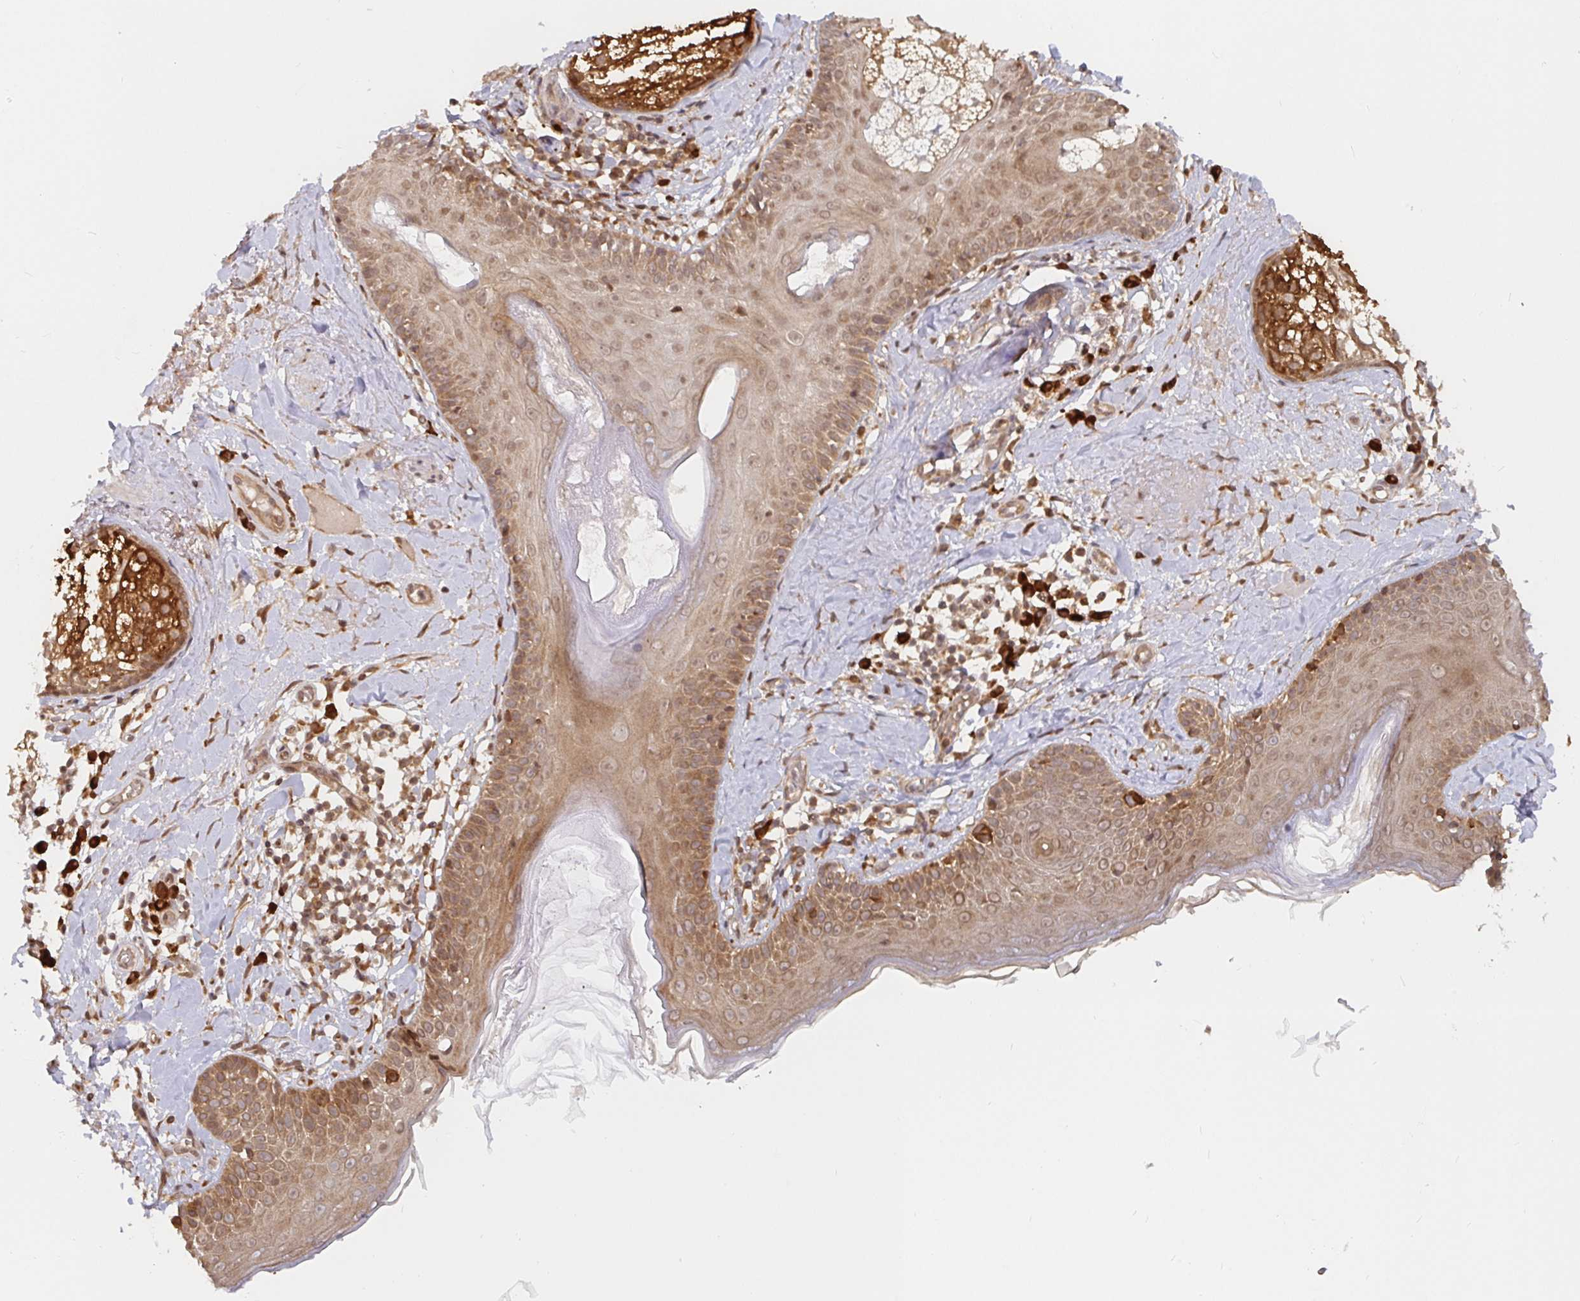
{"staining": {"intensity": "moderate", "quantity": ">75%", "location": "cytoplasmic/membranous"}, "tissue": "skin", "cell_type": "Fibroblasts", "image_type": "normal", "snomed": [{"axis": "morphology", "description": "Normal tissue, NOS"}, {"axis": "topography", "description": "Skin"}], "caption": "Protein analysis of unremarkable skin reveals moderate cytoplasmic/membranous positivity in about >75% of fibroblasts.", "gene": "ALG1L2", "patient": {"sex": "male", "age": 73}}